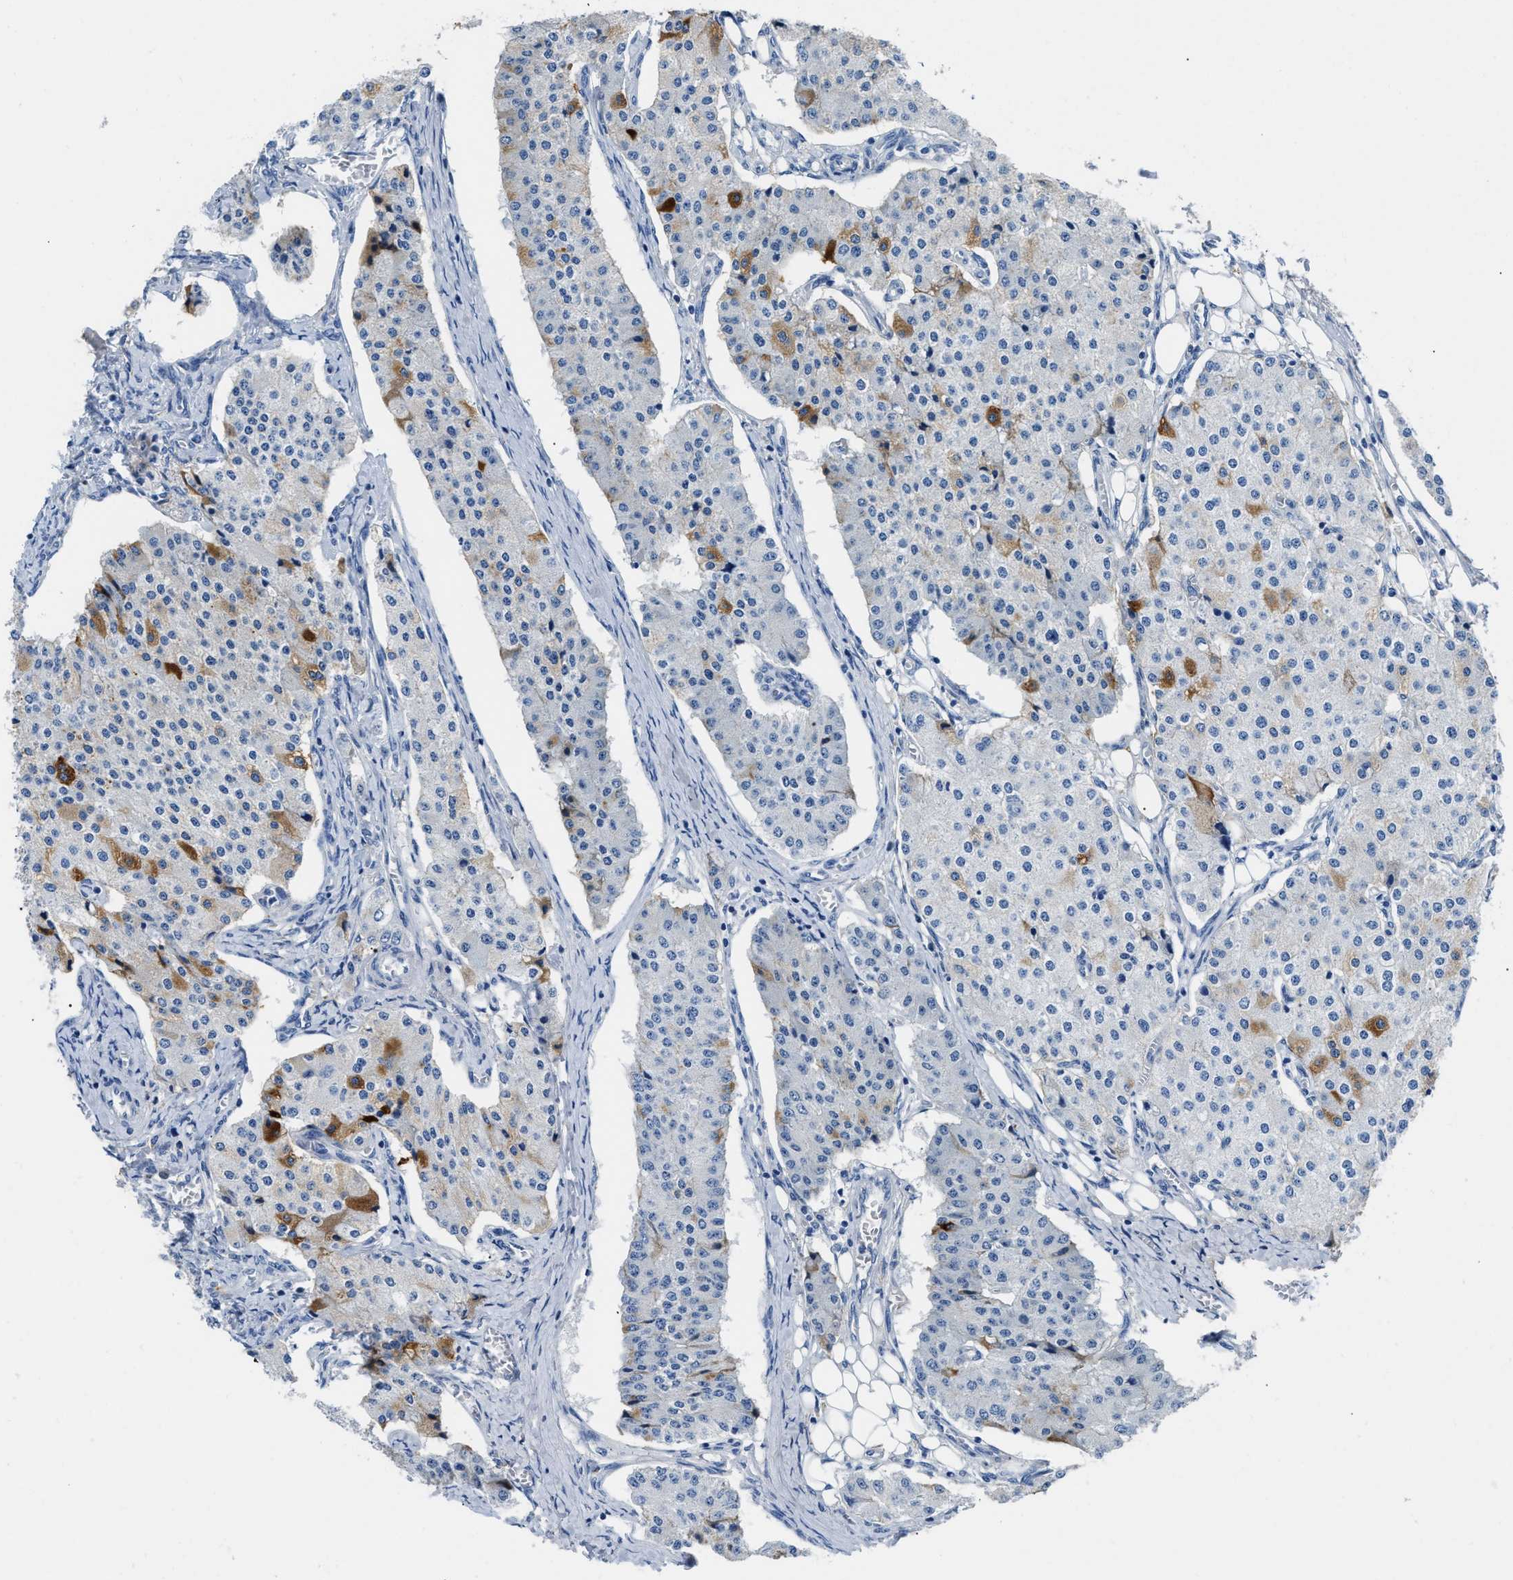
{"staining": {"intensity": "moderate", "quantity": "<25%", "location": "cytoplasmic/membranous"}, "tissue": "carcinoid", "cell_type": "Tumor cells", "image_type": "cancer", "snomed": [{"axis": "morphology", "description": "Carcinoid, malignant, NOS"}, {"axis": "topography", "description": "Colon"}], "caption": "There is low levels of moderate cytoplasmic/membranous positivity in tumor cells of carcinoid, as demonstrated by immunohistochemical staining (brown color).", "gene": "GC", "patient": {"sex": "female", "age": 52}}